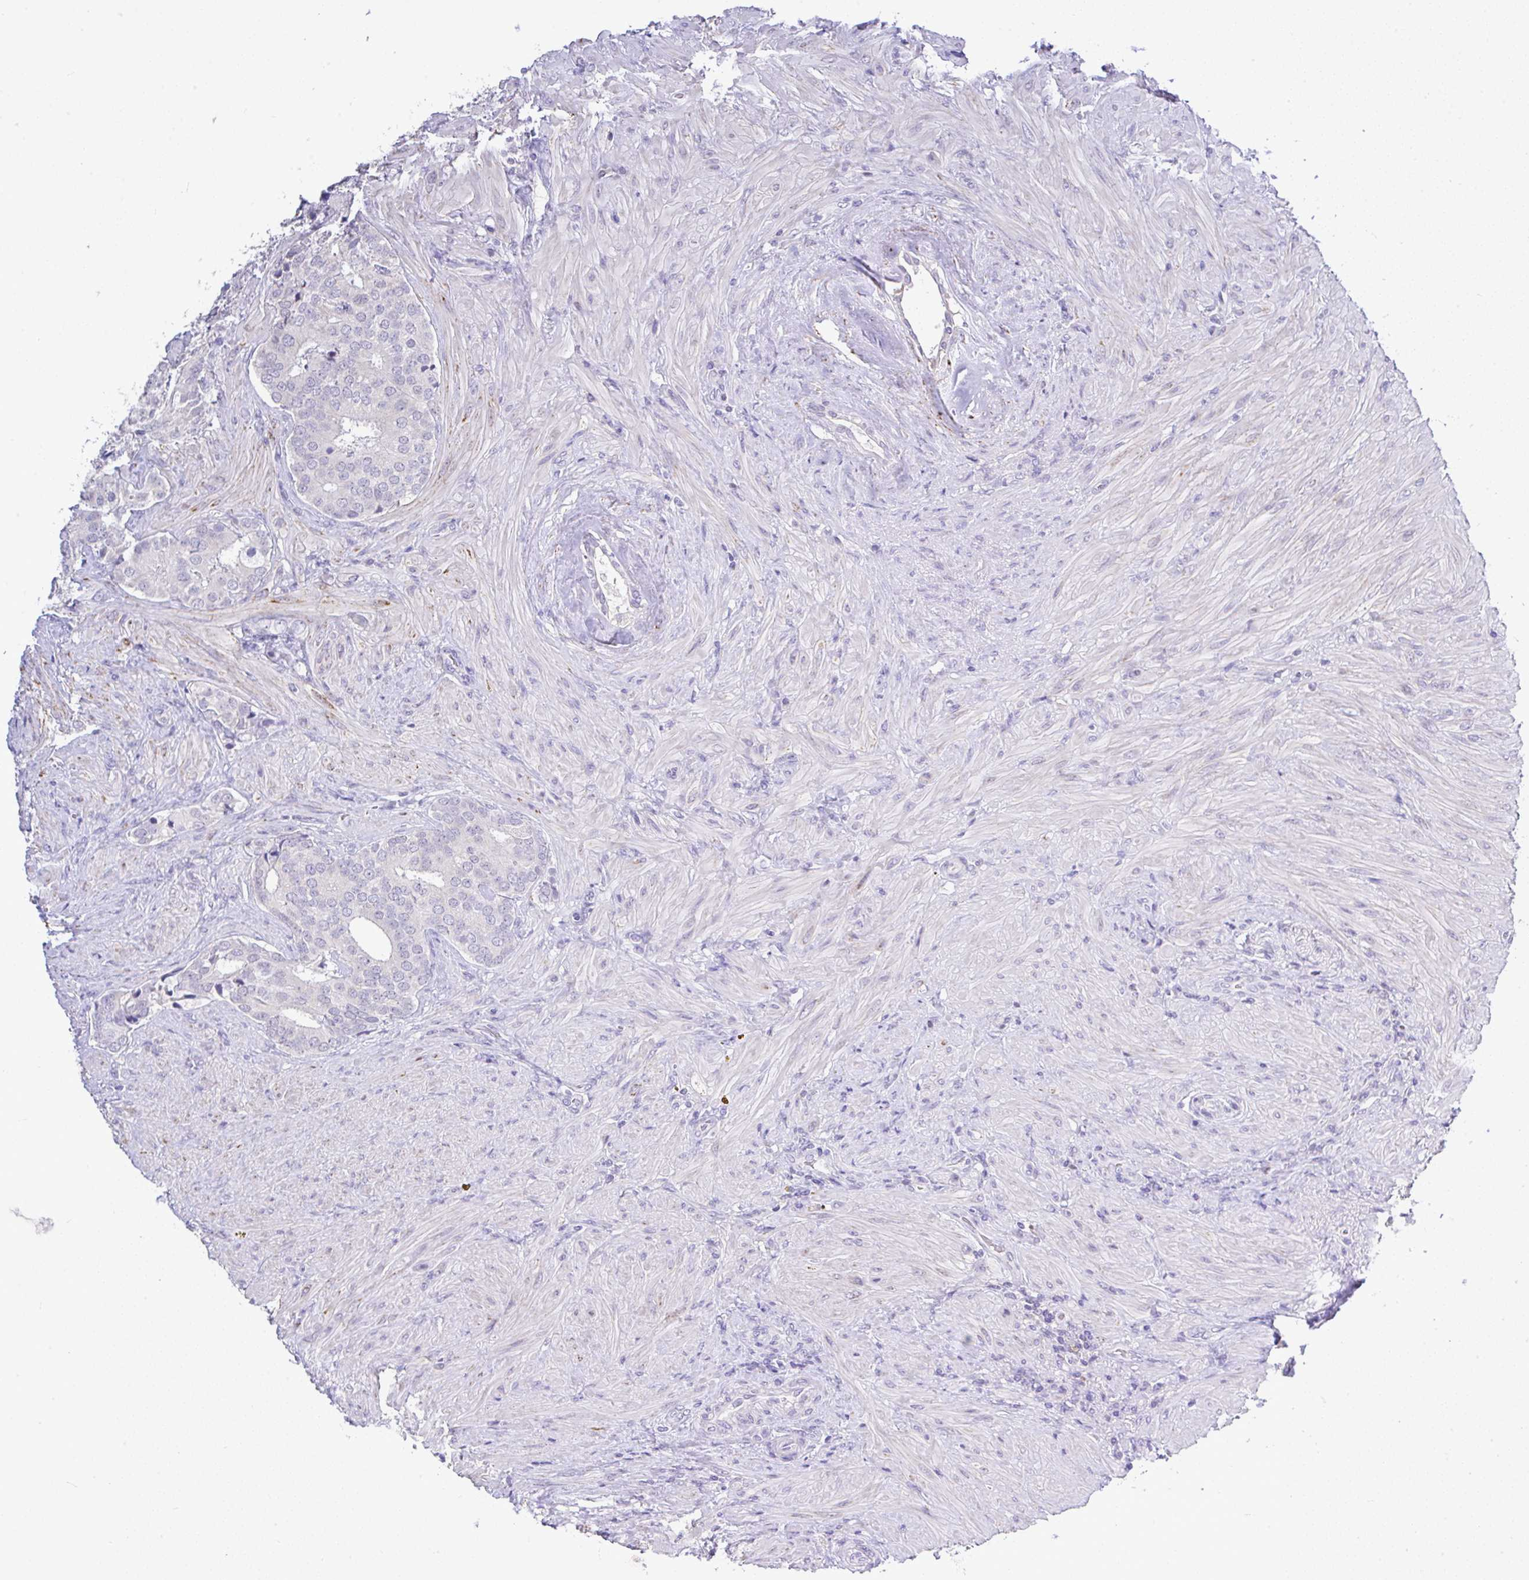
{"staining": {"intensity": "negative", "quantity": "none", "location": "none"}, "tissue": "prostate cancer", "cell_type": "Tumor cells", "image_type": "cancer", "snomed": [{"axis": "morphology", "description": "Adenocarcinoma, High grade"}, {"axis": "topography", "description": "Prostate"}], "caption": "Adenocarcinoma (high-grade) (prostate) was stained to show a protein in brown. There is no significant positivity in tumor cells.", "gene": "CTU1", "patient": {"sex": "male", "age": 62}}